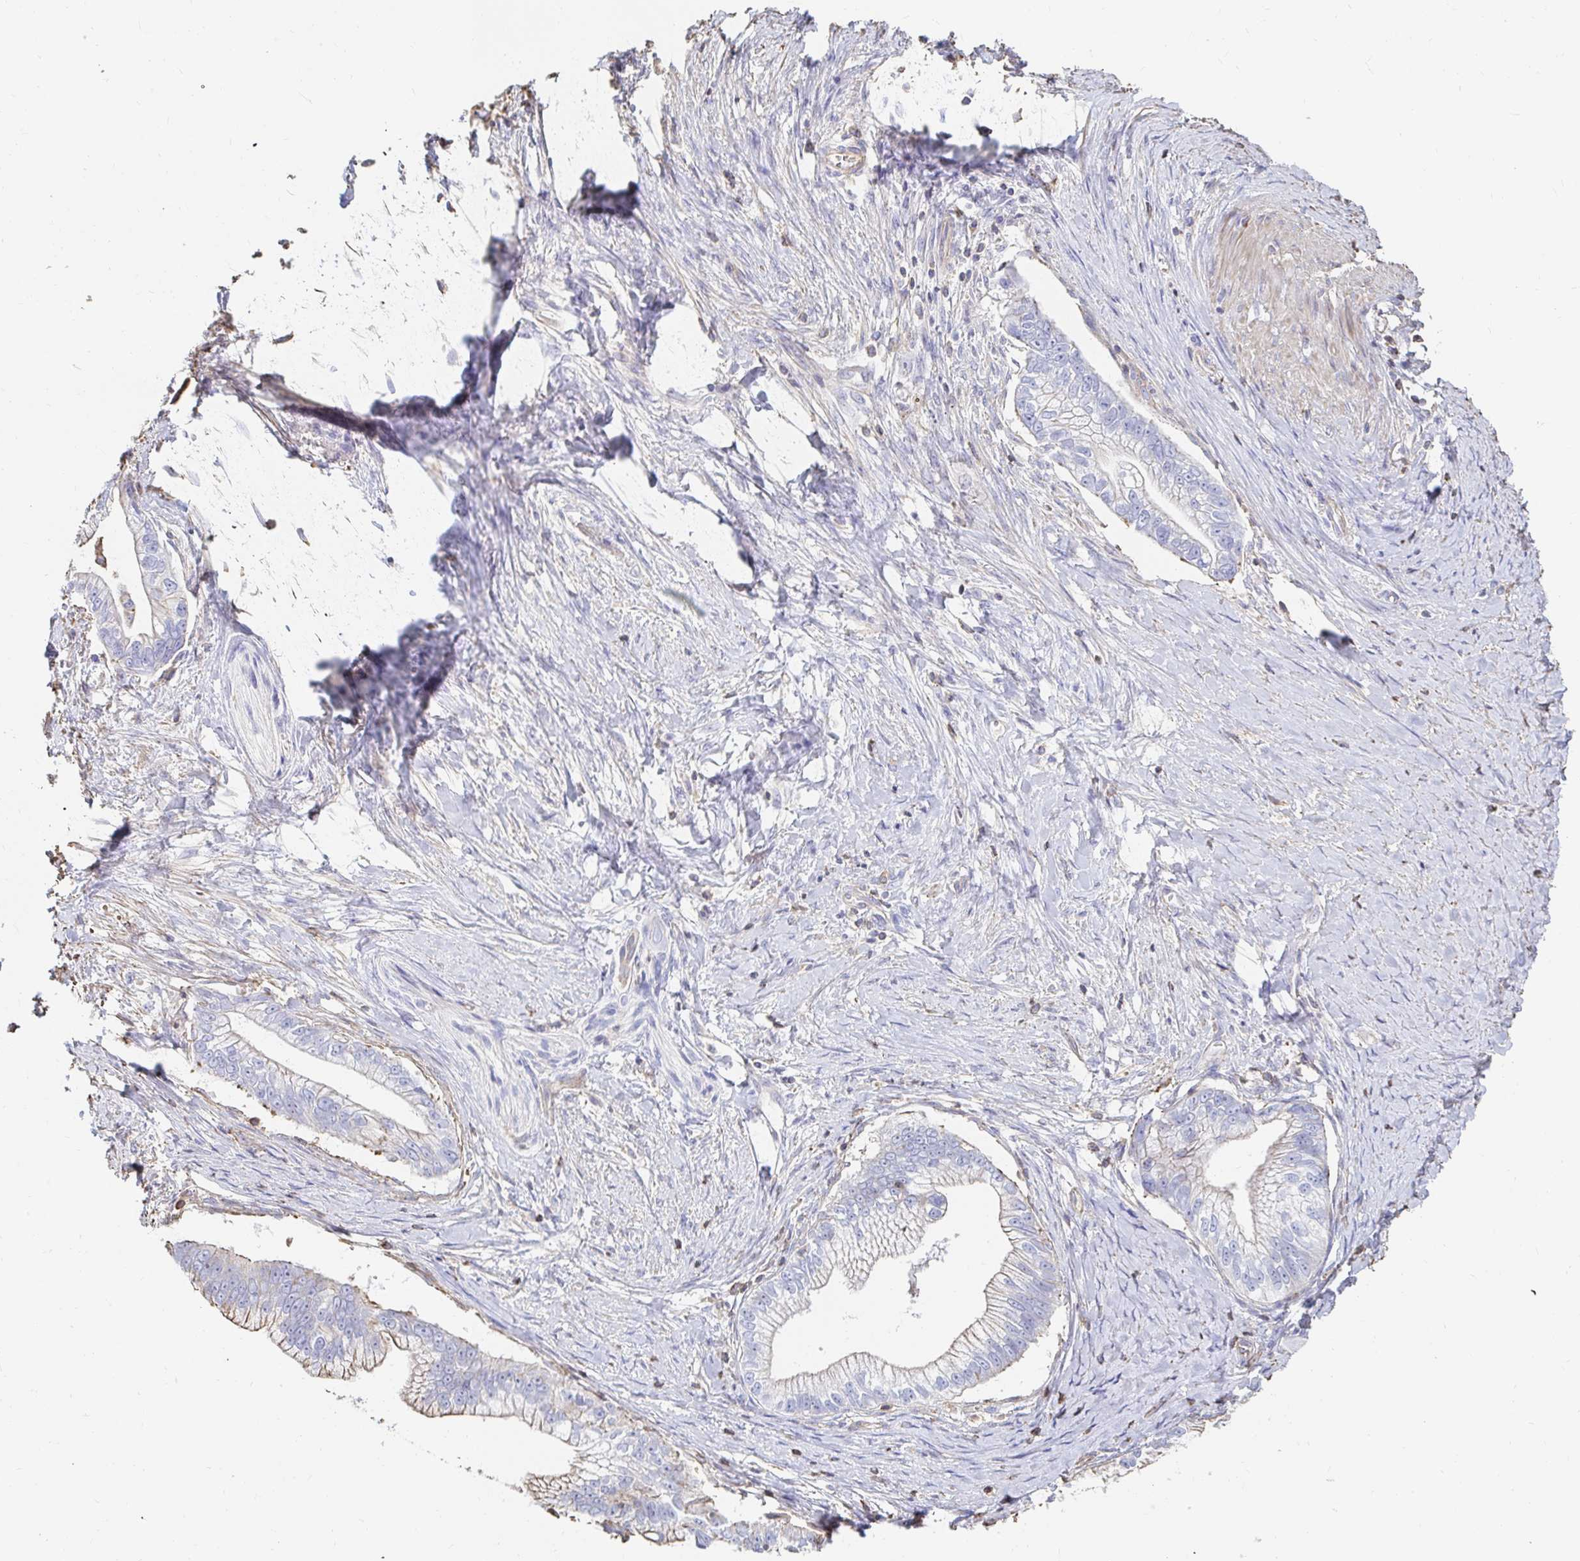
{"staining": {"intensity": "weak", "quantity": "<25%", "location": "cytoplasmic/membranous"}, "tissue": "pancreatic cancer", "cell_type": "Tumor cells", "image_type": "cancer", "snomed": [{"axis": "morphology", "description": "Adenocarcinoma, NOS"}, {"axis": "topography", "description": "Pancreas"}], "caption": "A histopathology image of pancreatic cancer (adenocarcinoma) stained for a protein demonstrates no brown staining in tumor cells.", "gene": "PTPN14", "patient": {"sex": "male", "age": 70}}